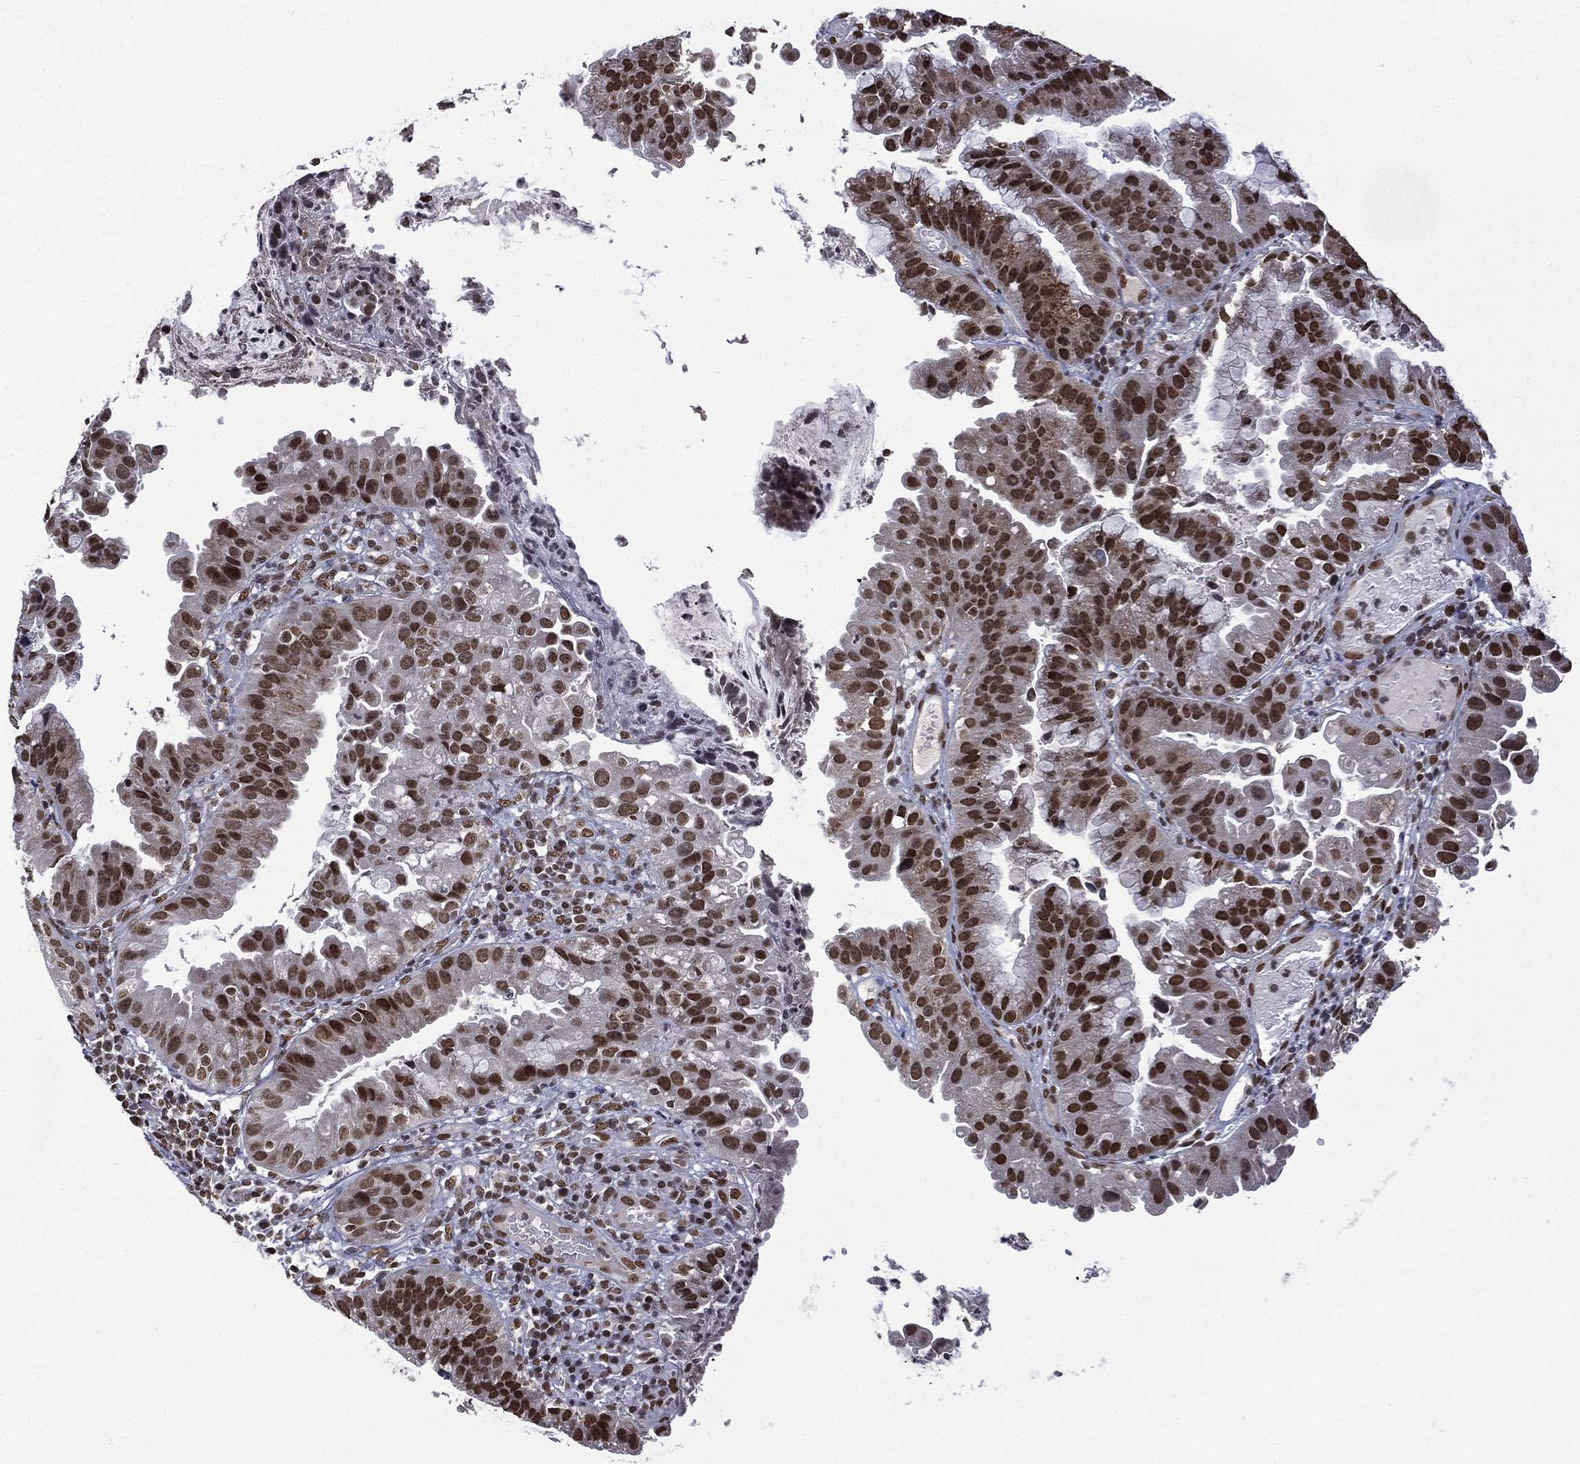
{"staining": {"intensity": "strong", "quantity": ">75%", "location": "nuclear"}, "tissue": "cervical cancer", "cell_type": "Tumor cells", "image_type": "cancer", "snomed": [{"axis": "morphology", "description": "Adenocarcinoma, NOS"}, {"axis": "topography", "description": "Cervix"}], "caption": "Protein expression analysis of adenocarcinoma (cervical) reveals strong nuclear positivity in about >75% of tumor cells.", "gene": "C5orf24", "patient": {"sex": "female", "age": 34}}